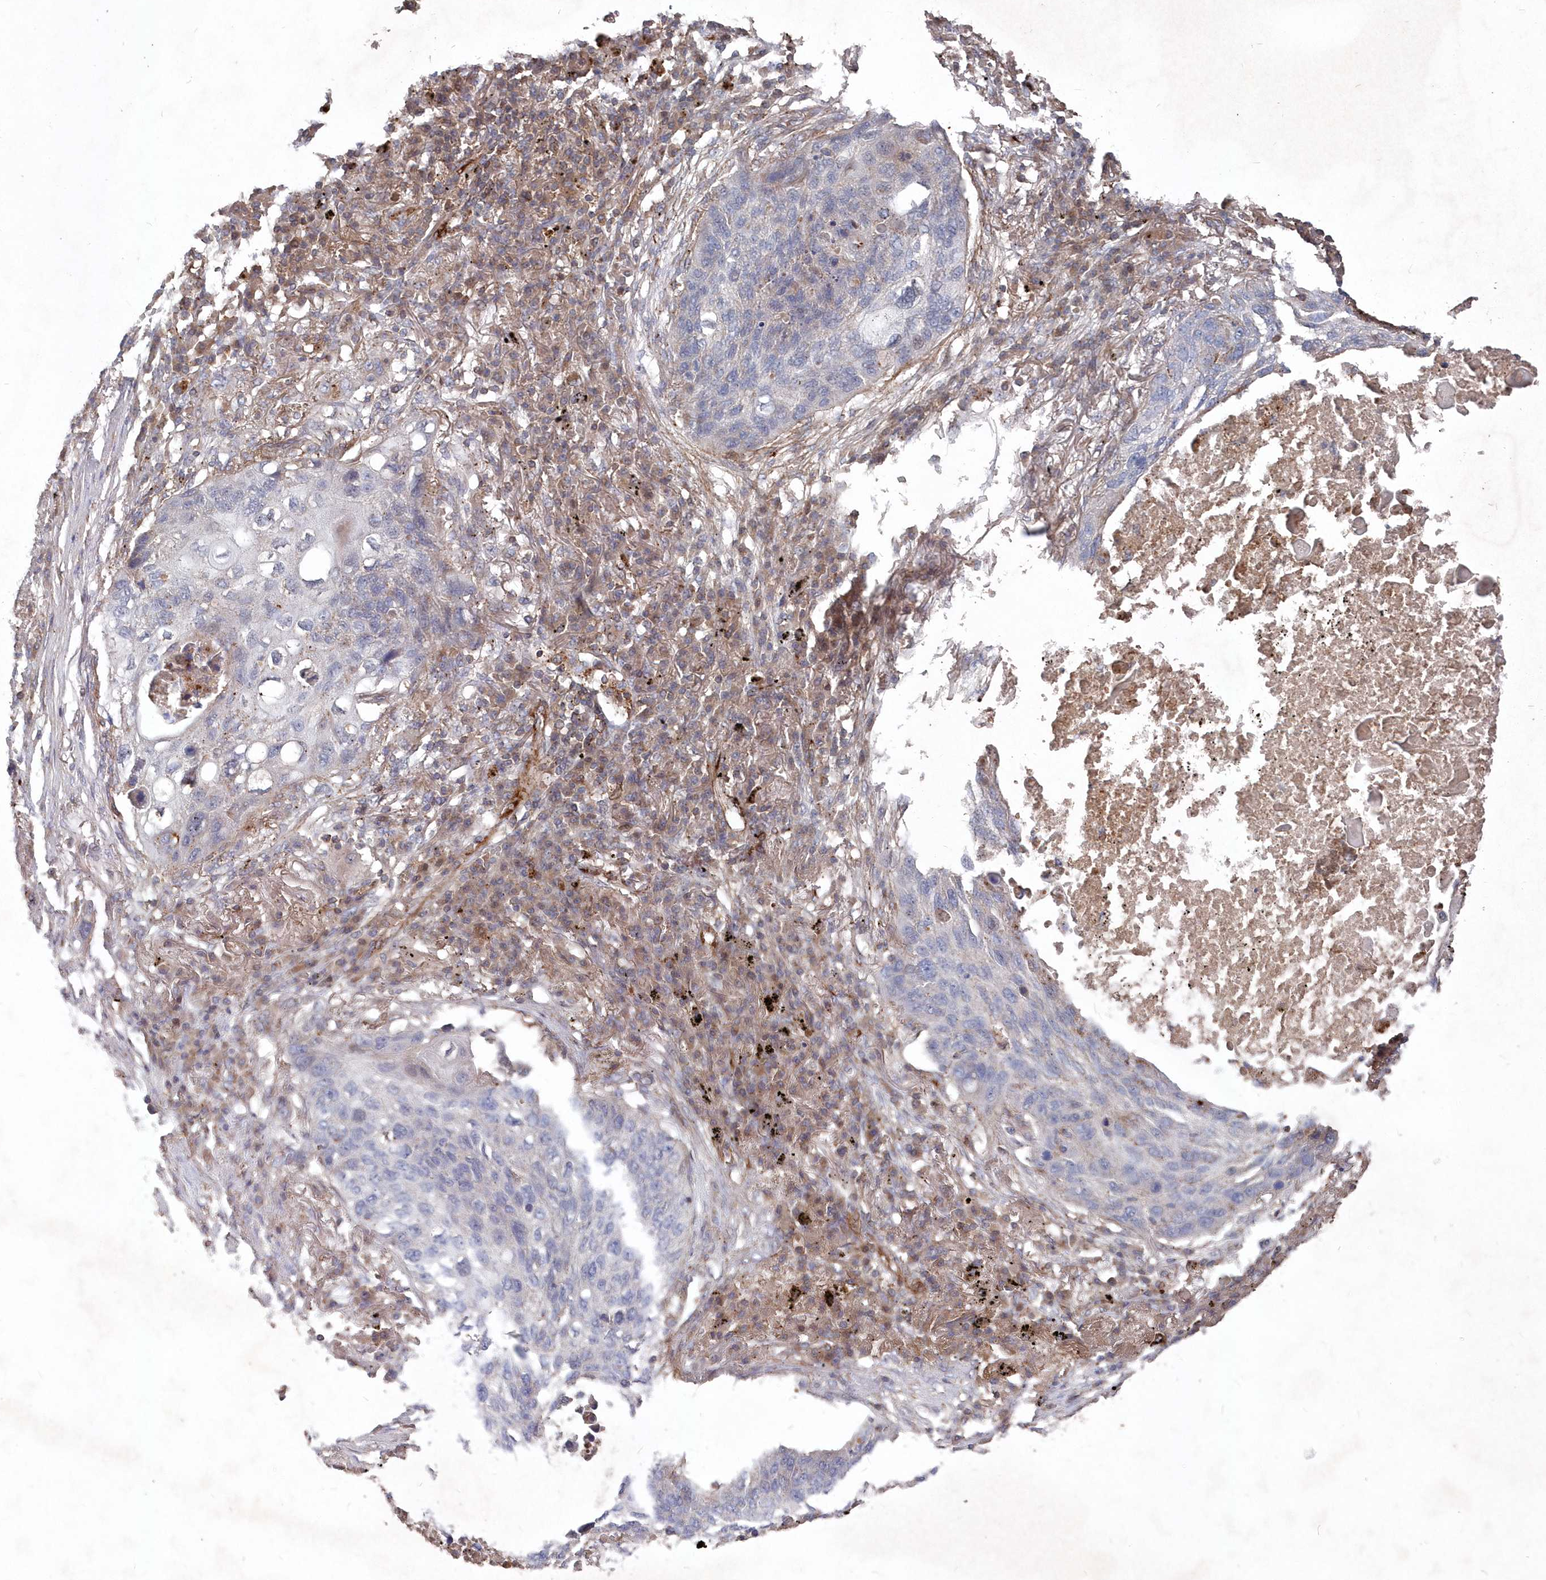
{"staining": {"intensity": "negative", "quantity": "none", "location": "none"}, "tissue": "lung cancer", "cell_type": "Tumor cells", "image_type": "cancer", "snomed": [{"axis": "morphology", "description": "Squamous cell carcinoma, NOS"}, {"axis": "topography", "description": "Lung"}], "caption": "Immunohistochemistry of lung squamous cell carcinoma demonstrates no expression in tumor cells. (DAB (3,3'-diaminobenzidine) IHC, high magnification).", "gene": "ABHD14B", "patient": {"sex": "female", "age": 63}}